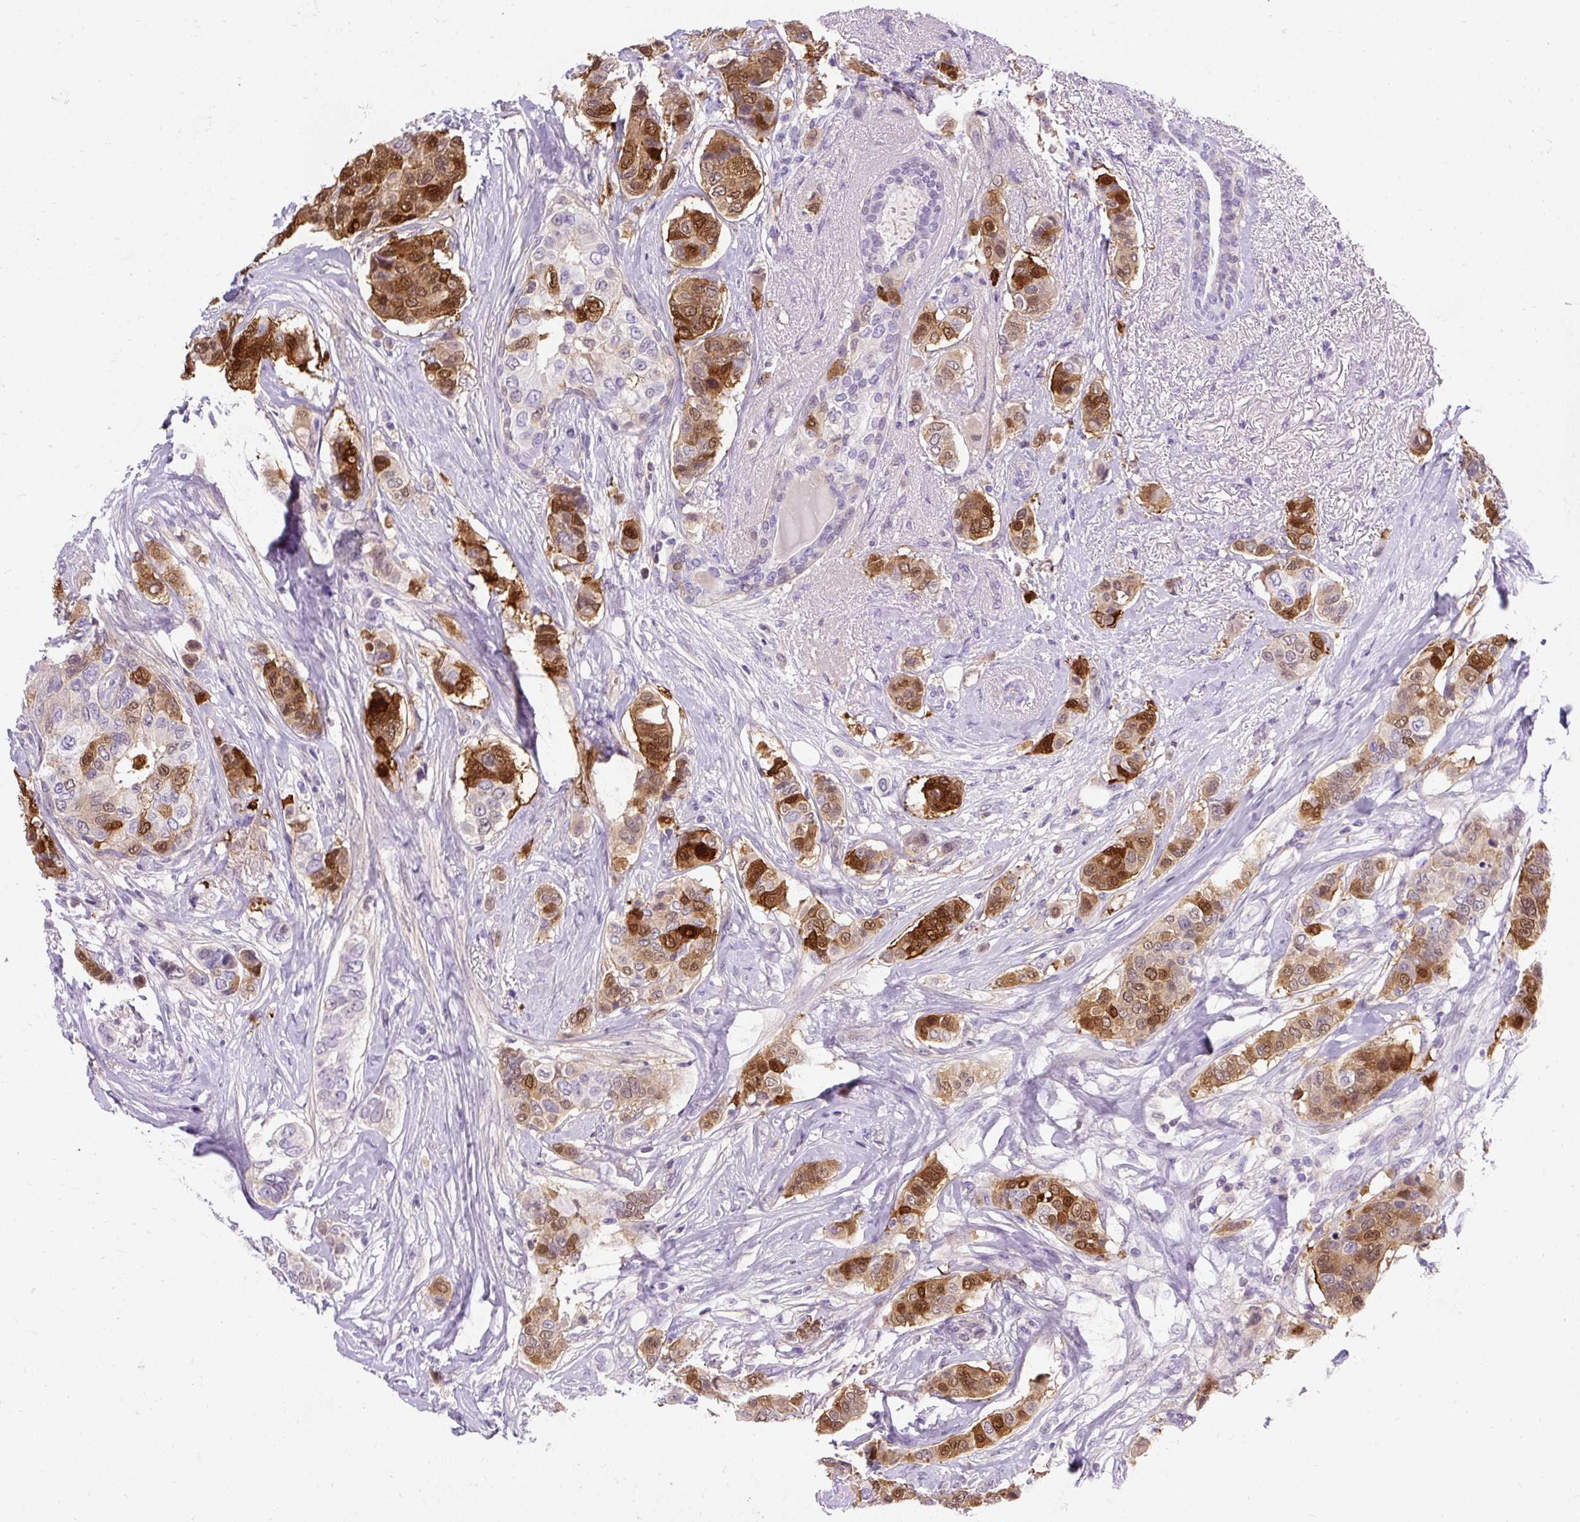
{"staining": {"intensity": "moderate", "quantity": "25%-75%", "location": "cytoplasmic/membranous,nuclear"}, "tissue": "breast cancer", "cell_type": "Tumor cells", "image_type": "cancer", "snomed": [{"axis": "morphology", "description": "Lobular carcinoma"}, {"axis": "topography", "description": "Breast"}], "caption": "Breast cancer stained for a protein demonstrates moderate cytoplasmic/membranous and nuclear positivity in tumor cells.", "gene": "PVALB", "patient": {"sex": "female", "age": 51}}